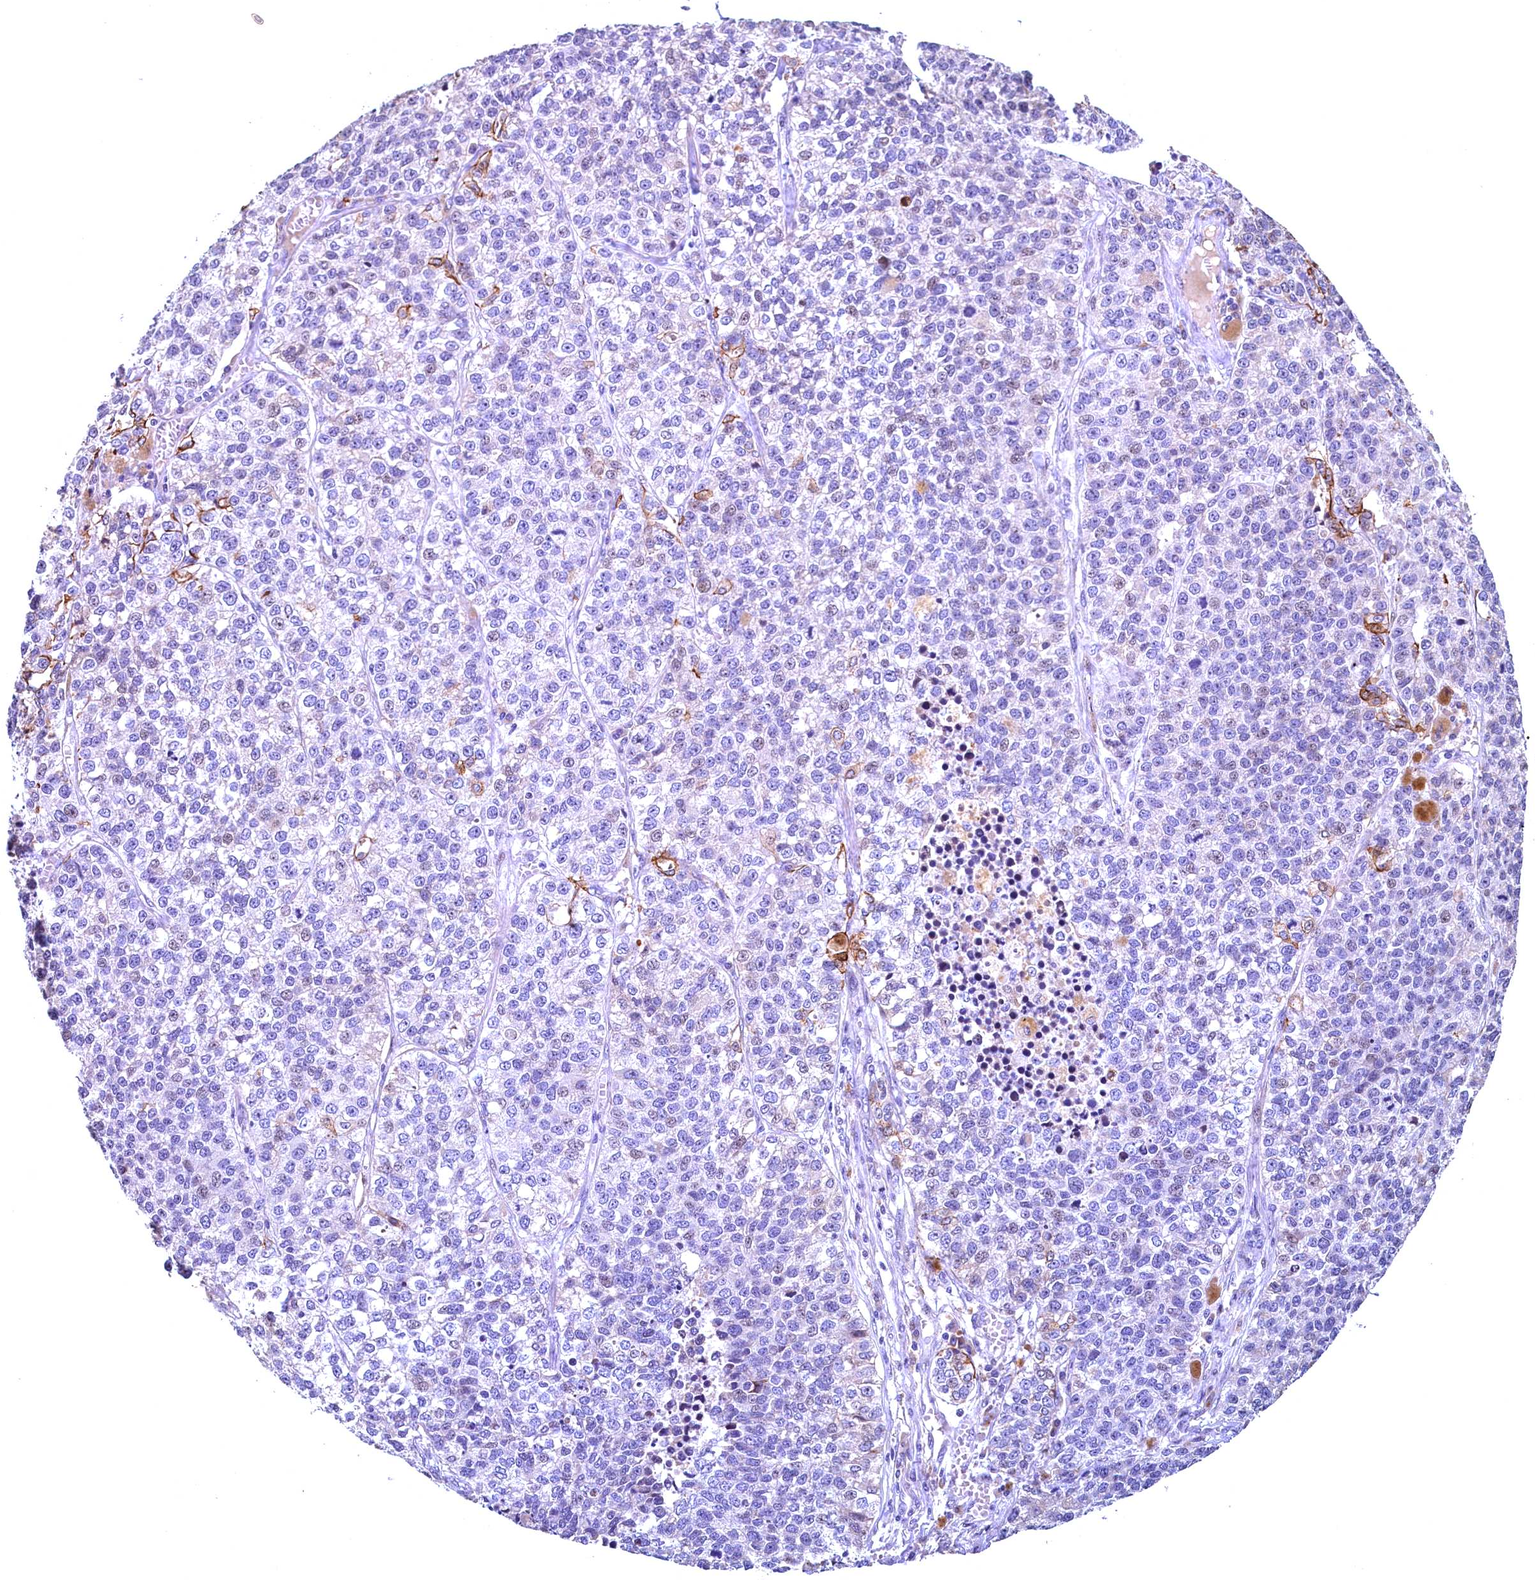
{"staining": {"intensity": "negative", "quantity": "none", "location": "none"}, "tissue": "lung cancer", "cell_type": "Tumor cells", "image_type": "cancer", "snomed": [{"axis": "morphology", "description": "Adenocarcinoma, NOS"}, {"axis": "topography", "description": "Lung"}], "caption": "Immunohistochemistry of lung cancer exhibits no positivity in tumor cells. The staining is performed using DAB (3,3'-diaminobenzidine) brown chromogen with nuclei counter-stained in using hematoxylin.", "gene": "LATS2", "patient": {"sex": "male", "age": 49}}